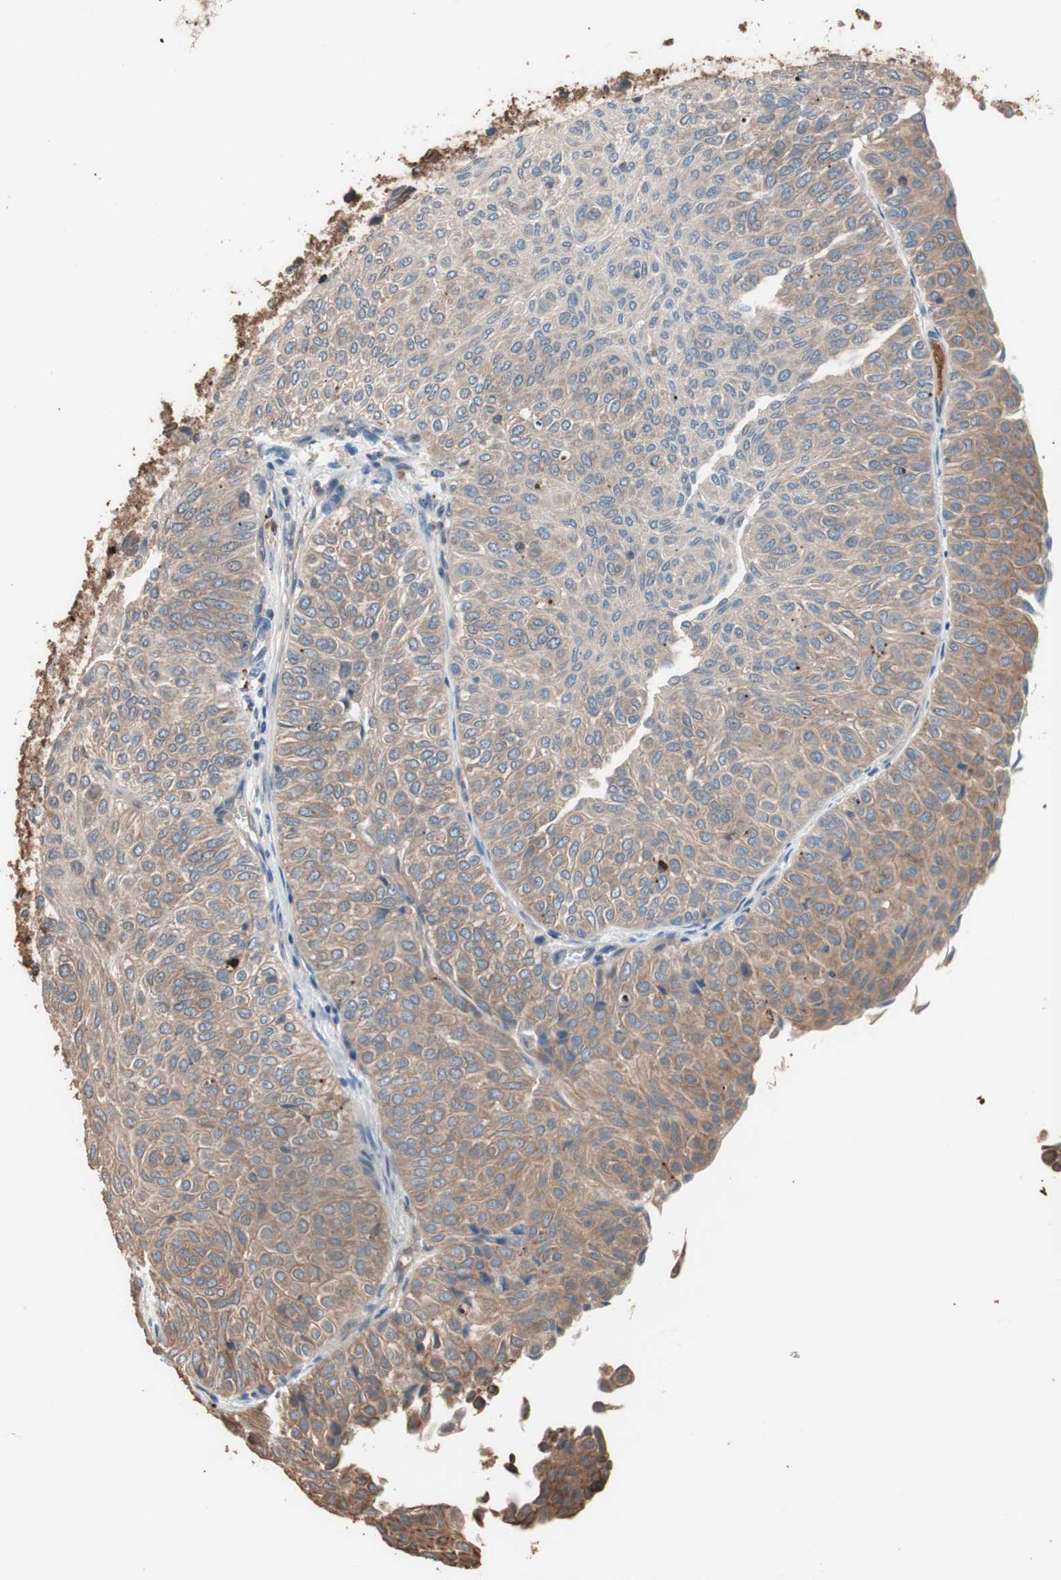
{"staining": {"intensity": "moderate", "quantity": "25%-75%", "location": "cytoplasmic/membranous"}, "tissue": "urothelial cancer", "cell_type": "Tumor cells", "image_type": "cancer", "snomed": [{"axis": "morphology", "description": "Urothelial carcinoma, Low grade"}, {"axis": "topography", "description": "Urinary bladder"}], "caption": "IHC (DAB (3,3'-diaminobenzidine)) staining of human urothelial carcinoma (low-grade) shows moderate cytoplasmic/membranous protein staining in approximately 25%-75% of tumor cells.", "gene": "CCT3", "patient": {"sex": "male", "age": 78}}